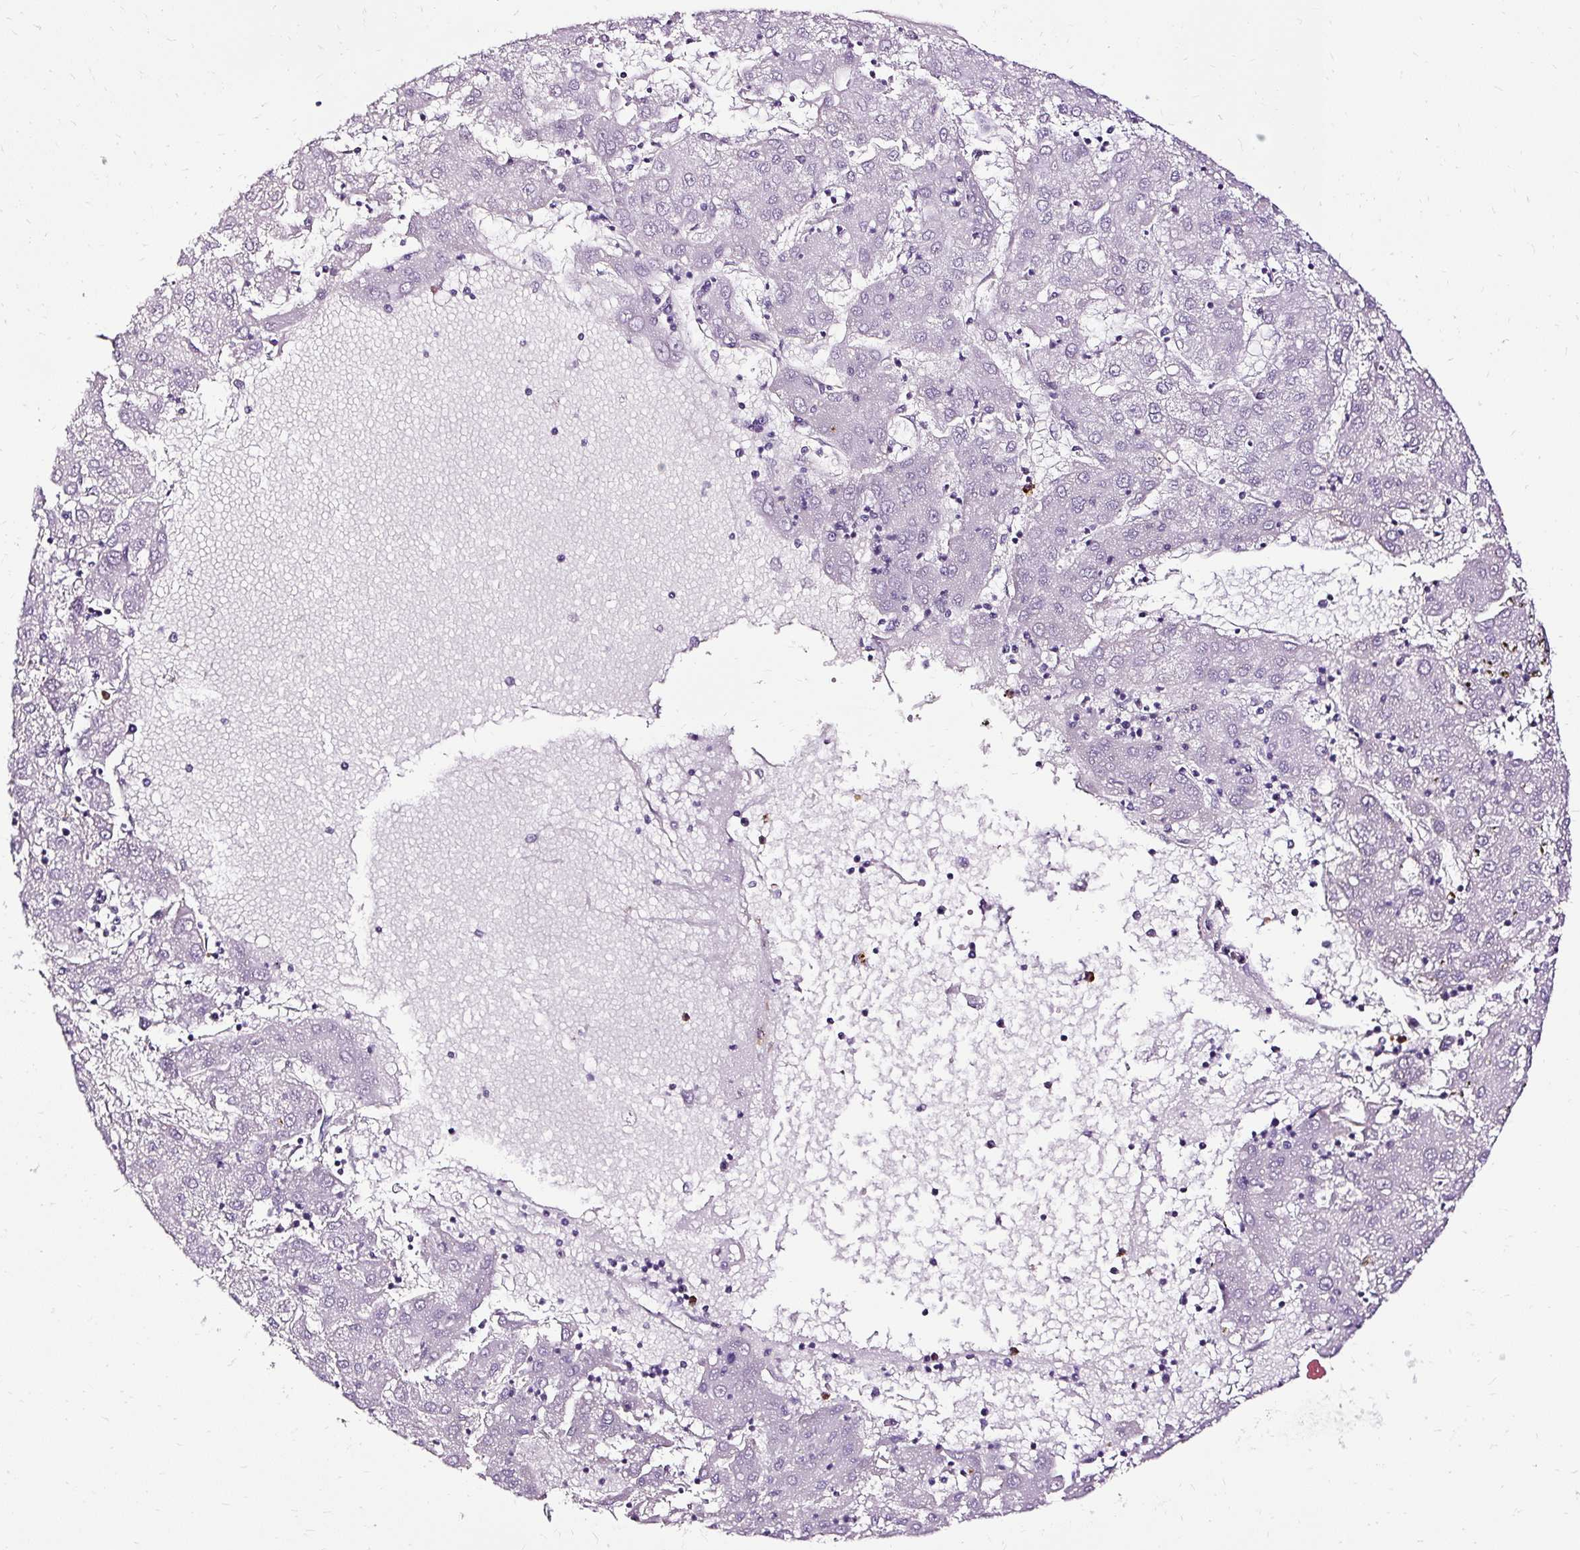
{"staining": {"intensity": "negative", "quantity": "none", "location": "none"}, "tissue": "liver cancer", "cell_type": "Tumor cells", "image_type": "cancer", "snomed": [{"axis": "morphology", "description": "Carcinoma, Hepatocellular, NOS"}, {"axis": "topography", "description": "Liver"}], "caption": "Tumor cells show no significant positivity in liver hepatocellular carcinoma. (IHC, brightfield microscopy, high magnification).", "gene": "SLC7A8", "patient": {"sex": "male", "age": 72}}